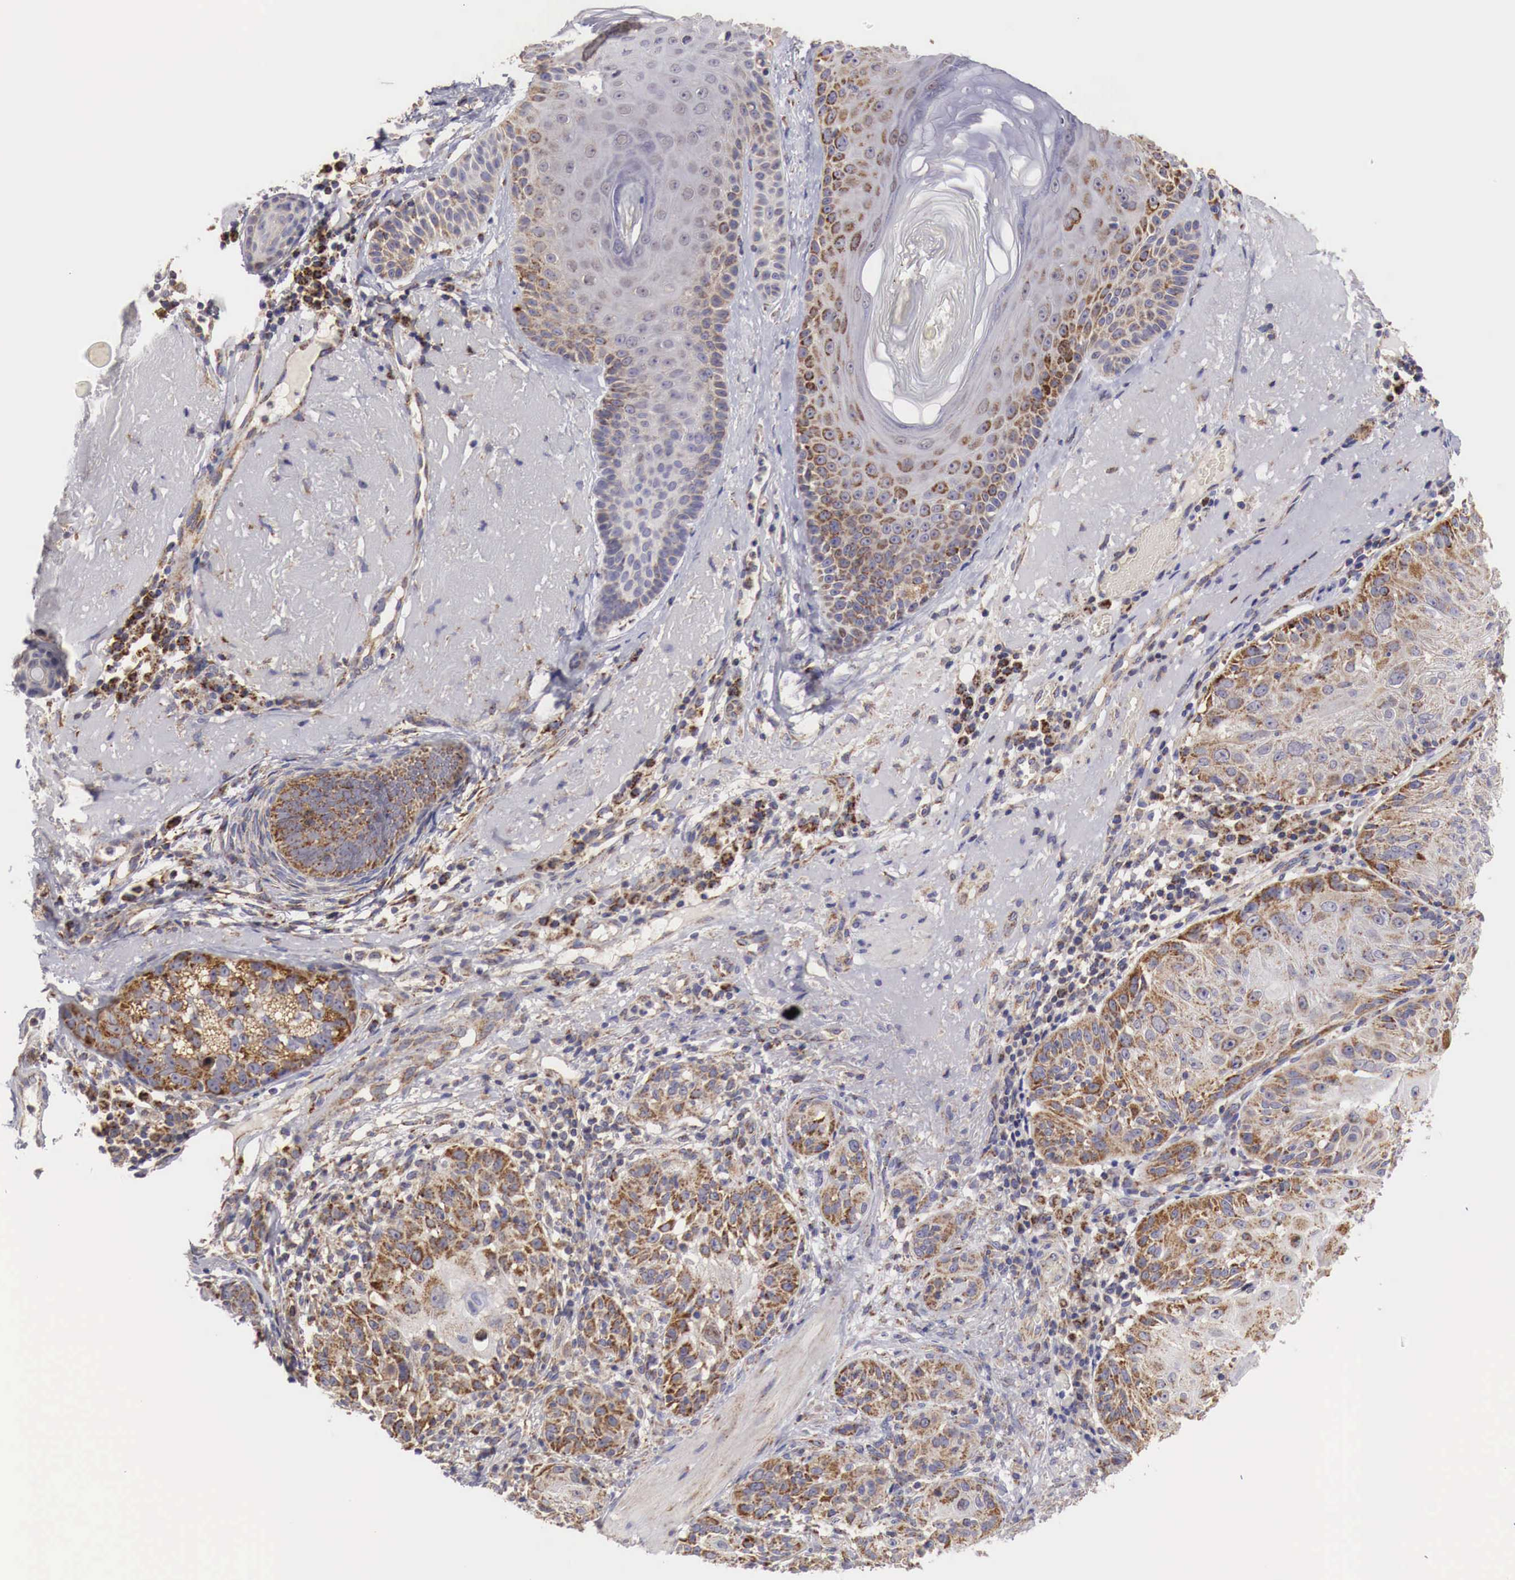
{"staining": {"intensity": "moderate", "quantity": "25%-75%", "location": "cytoplasmic/membranous"}, "tissue": "skin cancer", "cell_type": "Tumor cells", "image_type": "cancer", "snomed": [{"axis": "morphology", "description": "Squamous cell carcinoma, NOS"}, {"axis": "topography", "description": "Skin"}], "caption": "Tumor cells demonstrate medium levels of moderate cytoplasmic/membranous expression in approximately 25%-75% of cells in human skin cancer.", "gene": "XPNPEP3", "patient": {"sex": "female", "age": 89}}